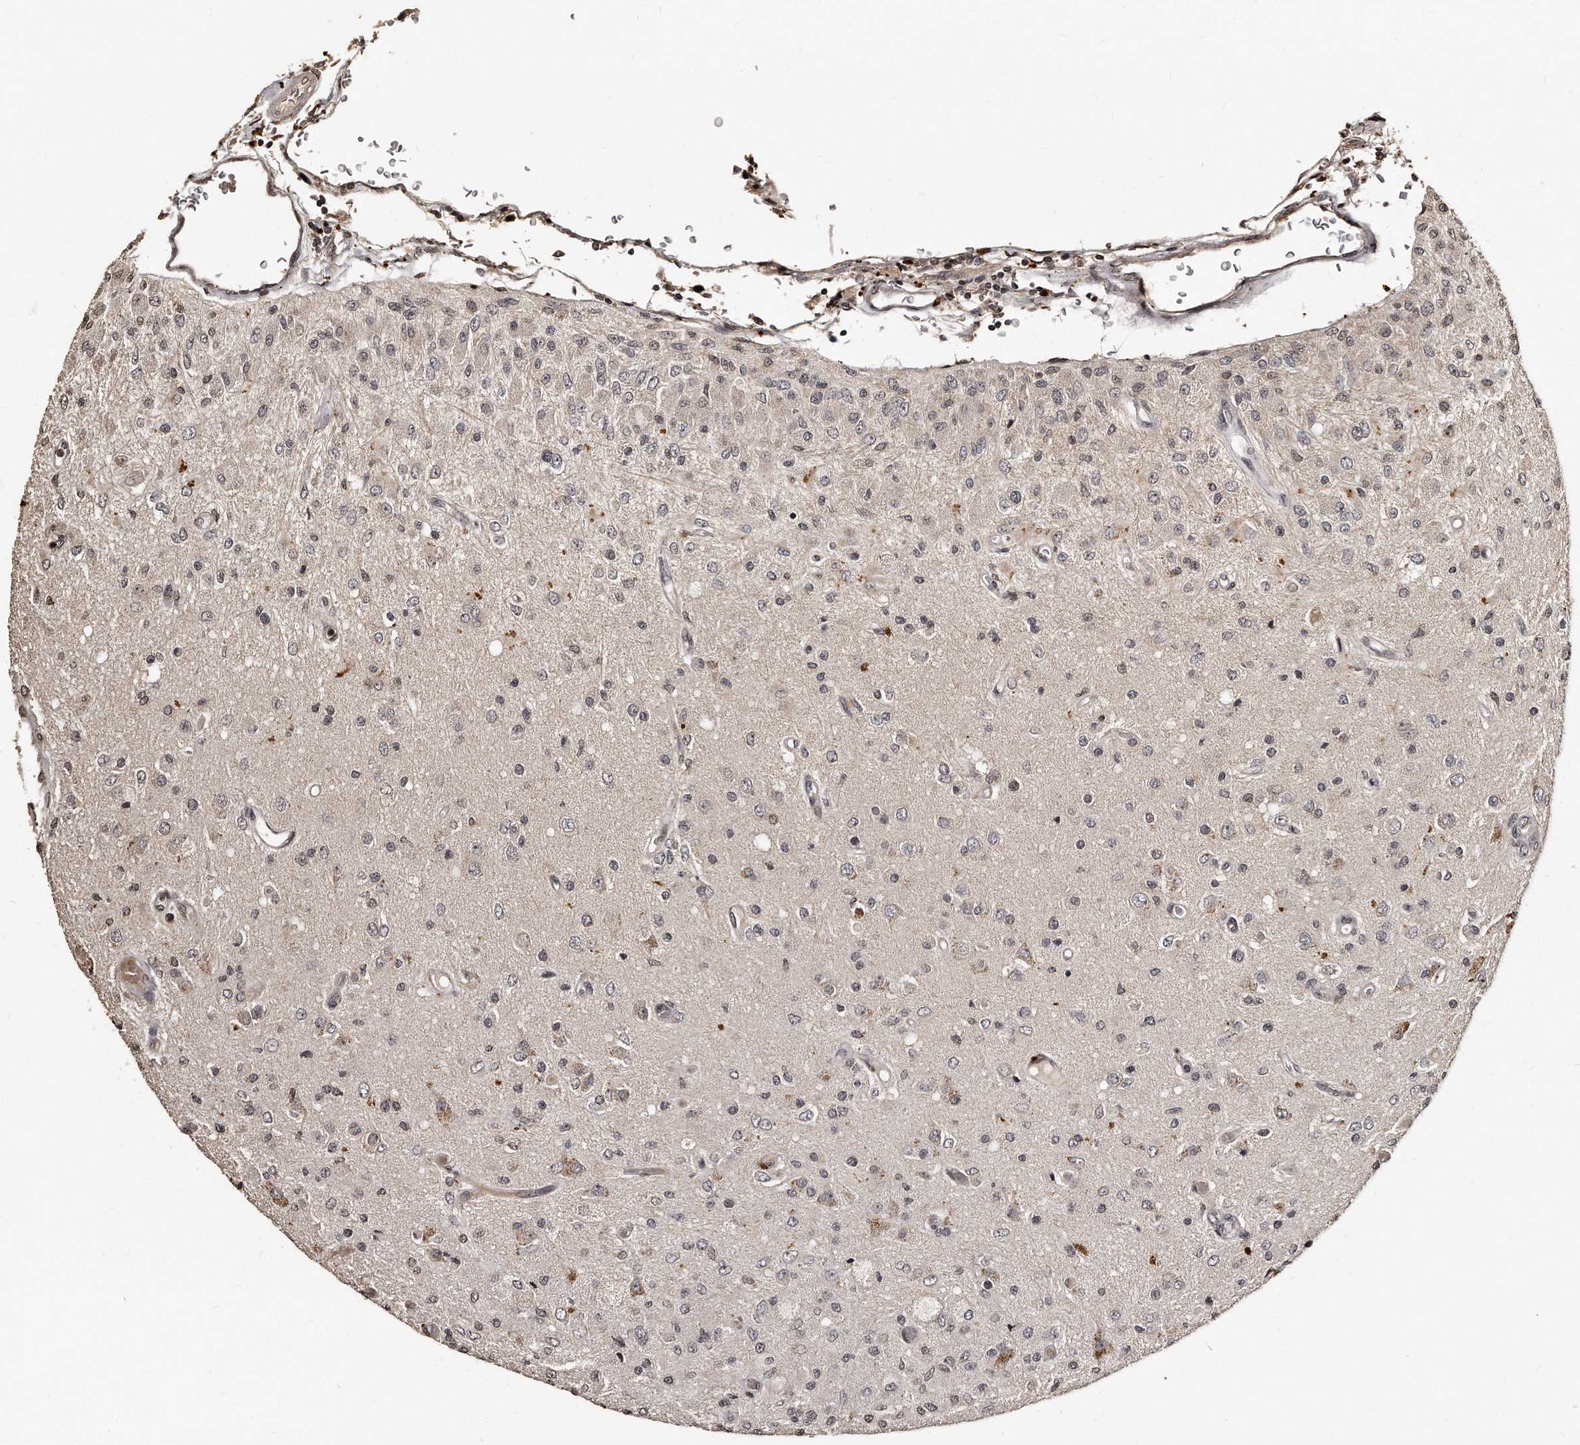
{"staining": {"intensity": "weak", "quantity": "25%-75%", "location": "nuclear"}, "tissue": "glioma", "cell_type": "Tumor cells", "image_type": "cancer", "snomed": [{"axis": "morphology", "description": "Normal tissue, NOS"}, {"axis": "morphology", "description": "Glioma, malignant, High grade"}, {"axis": "topography", "description": "Cerebral cortex"}], "caption": "Immunohistochemistry of malignant glioma (high-grade) demonstrates low levels of weak nuclear expression in about 25%-75% of tumor cells.", "gene": "TSHR", "patient": {"sex": "male", "age": 77}}